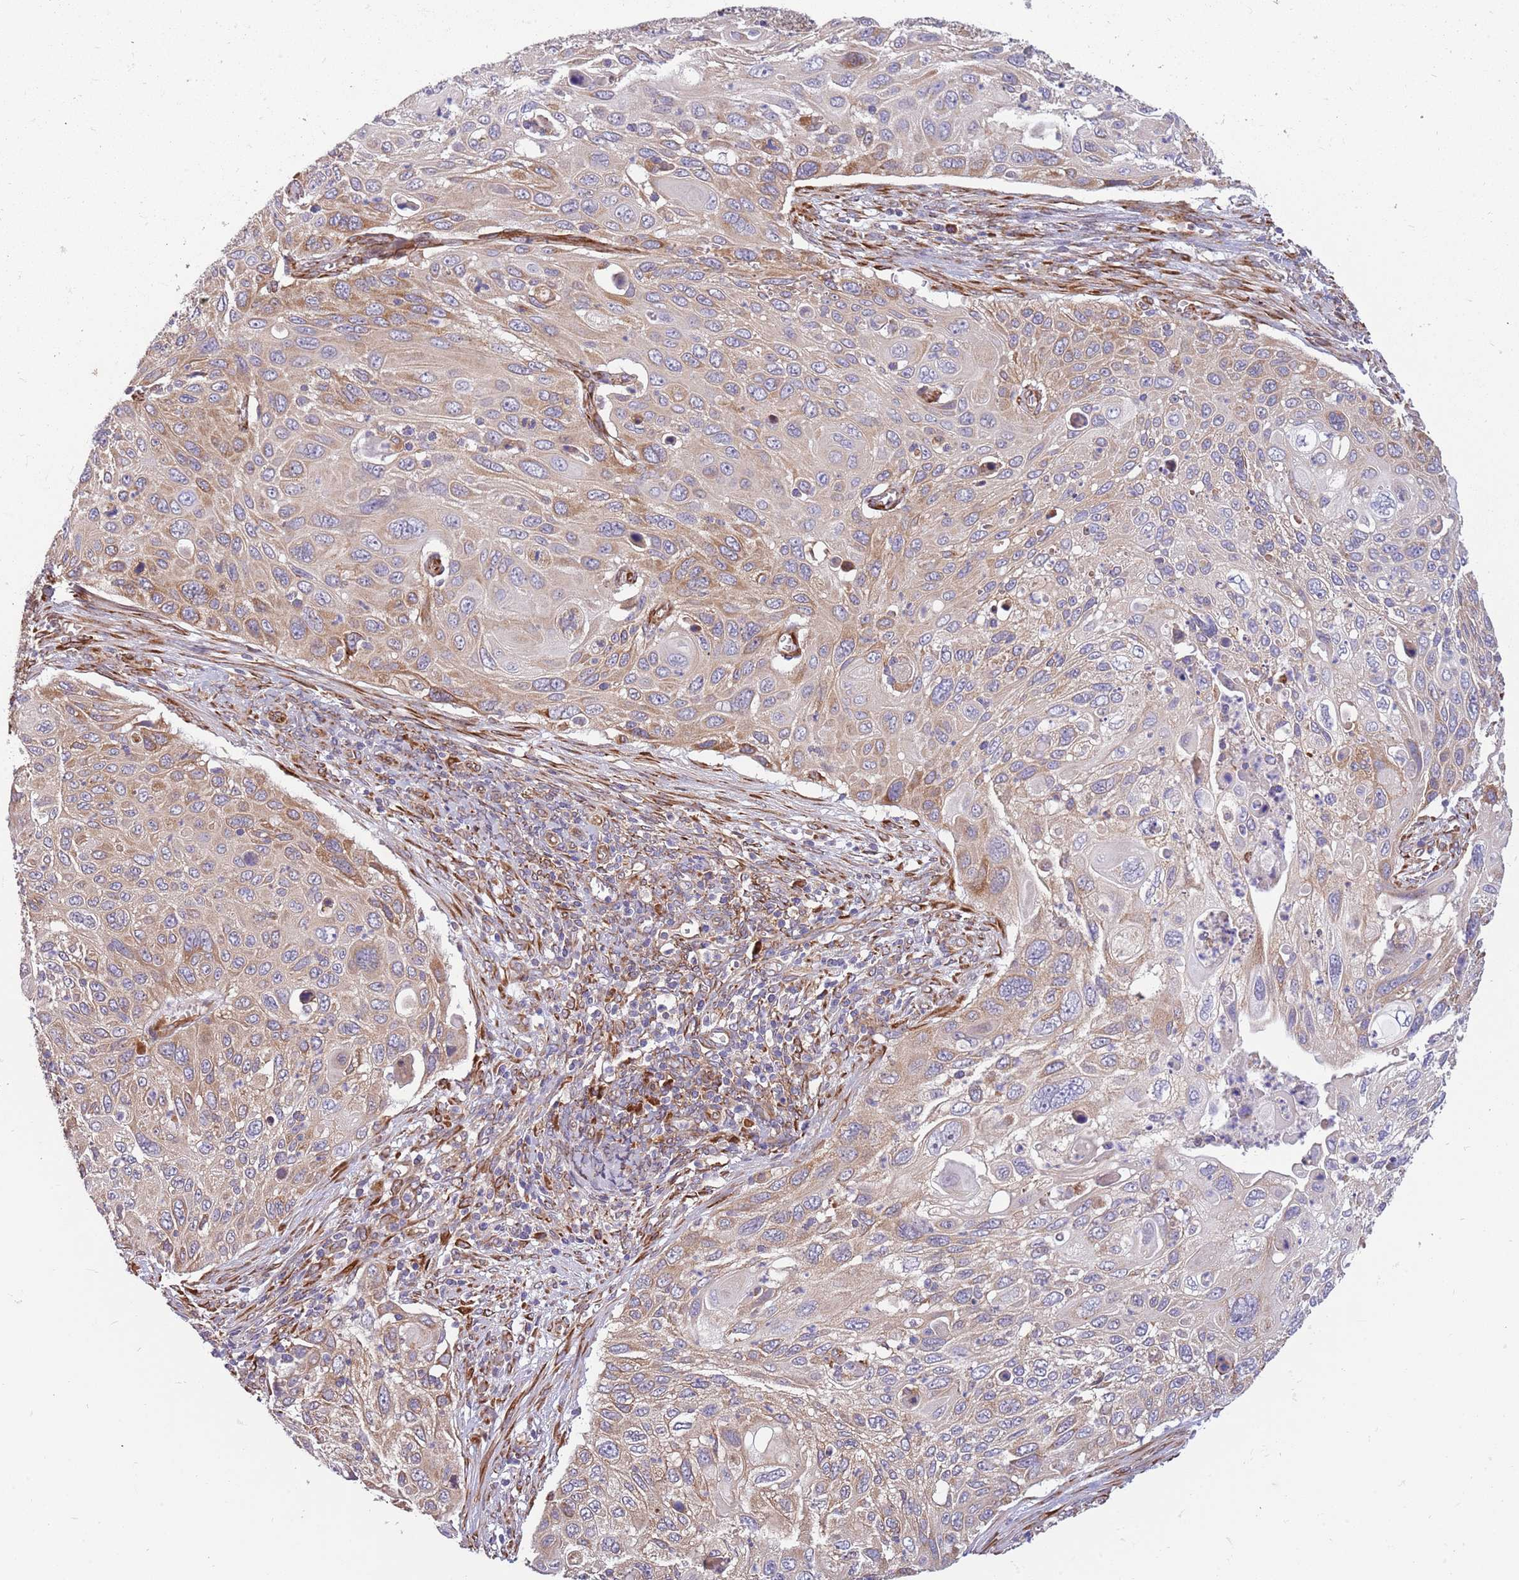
{"staining": {"intensity": "weak", "quantity": "<25%", "location": "cytoplasmic/membranous"}, "tissue": "cervical cancer", "cell_type": "Tumor cells", "image_type": "cancer", "snomed": [{"axis": "morphology", "description": "Squamous cell carcinoma, NOS"}, {"axis": "topography", "description": "Cervix"}], "caption": "There is no significant expression in tumor cells of cervical squamous cell carcinoma. (DAB (3,3'-diaminobenzidine) immunohistochemistry, high magnification).", "gene": "ARMCX6", "patient": {"sex": "female", "age": 70}}